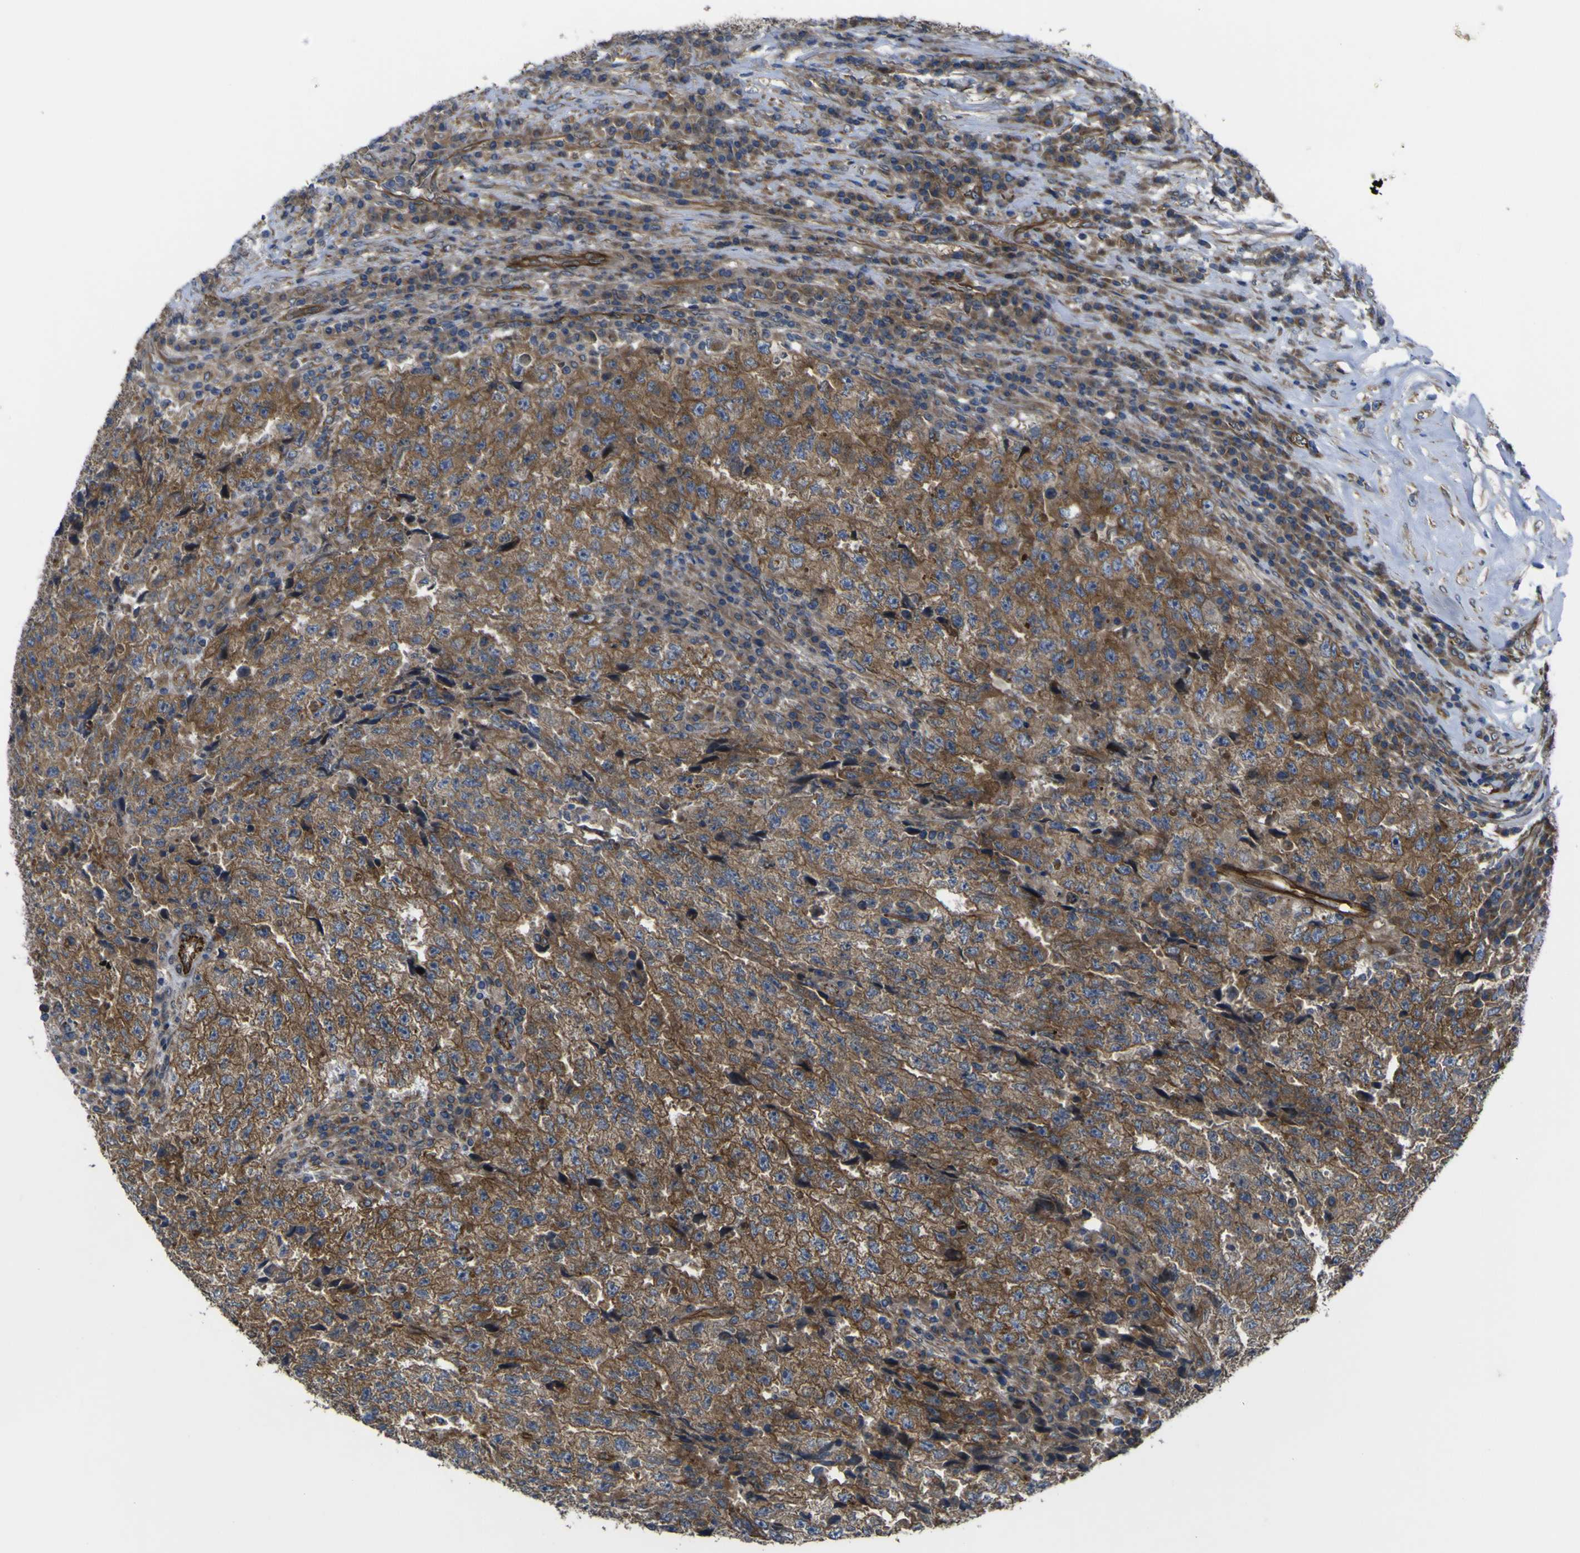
{"staining": {"intensity": "moderate", "quantity": ">75%", "location": "cytoplasmic/membranous"}, "tissue": "testis cancer", "cell_type": "Tumor cells", "image_type": "cancer", "snomed": [{"axis": "morphology", "description": "Necrosis, NOS"}, {"axis": "morphology", "description": "Carcinoma, Embryonal, NOS"}, {"axis": "topography", "description": "Testis"}], "caption": "Testis cancer stained with a protein marker shows moderate staining in tumor cells.", "gene": "FBXO30", "patient": {"sex": "male", "age": 19}}